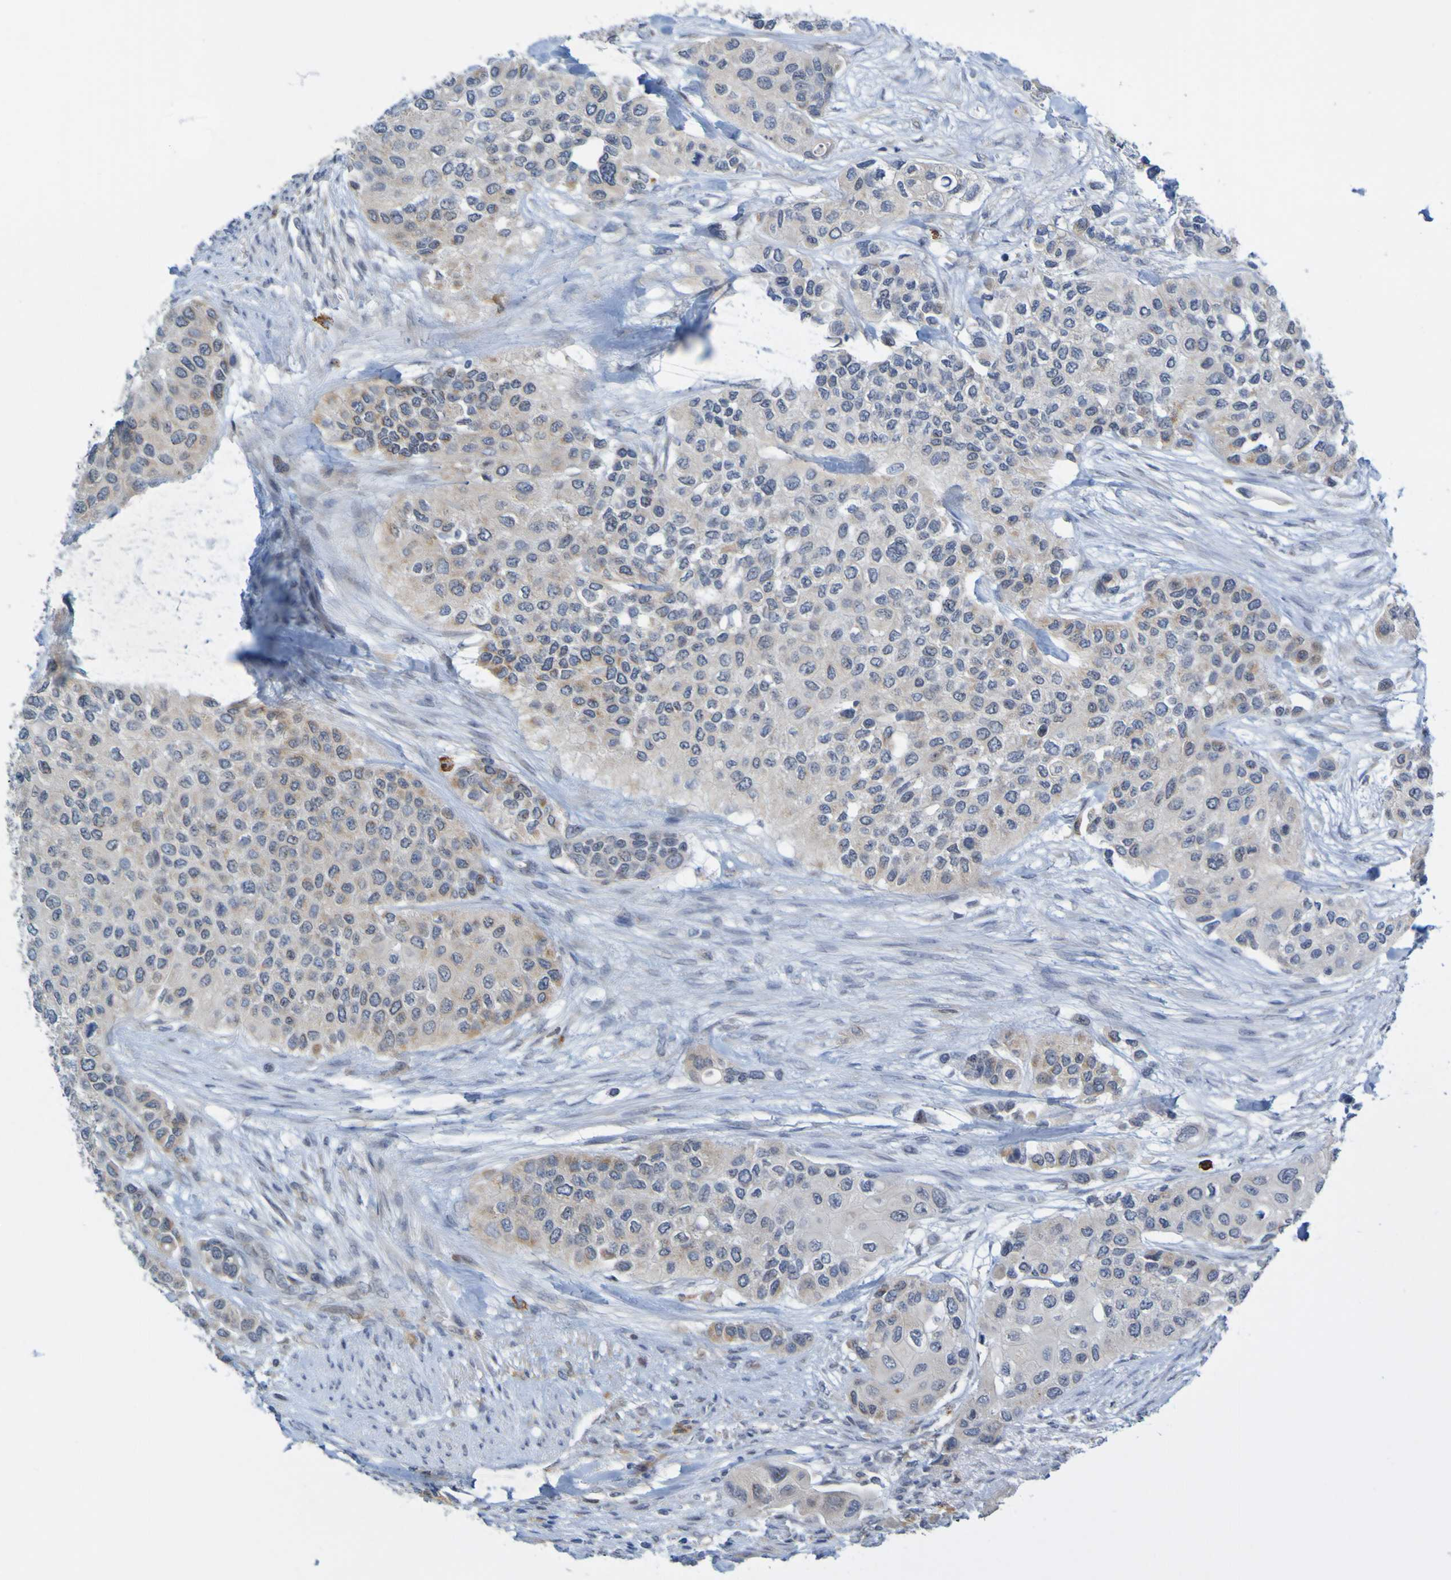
{"staining": {"intensity": "weak", "quantity": ">75%", "location": "cytoplasmic/membranous"}, "tissue": "urothelial cancer", "cell_type": "Tumor cells", "image_type": "cancer", "snomed": [{"axis": "morphology", "description": "Urothelial carcinoma, High grade"}, {"axis": "topography", "description": "Urinary bladder"}], "caption": "Approximately >75% of tumor cells in human high-grade urothelial carcinoma exhibit weak cytoplasmic/membranous protein staining as visualized by brown immunohistochemical staining.", "gene": "LILRB5", "patient": {"sex": "female", "age": 56}}